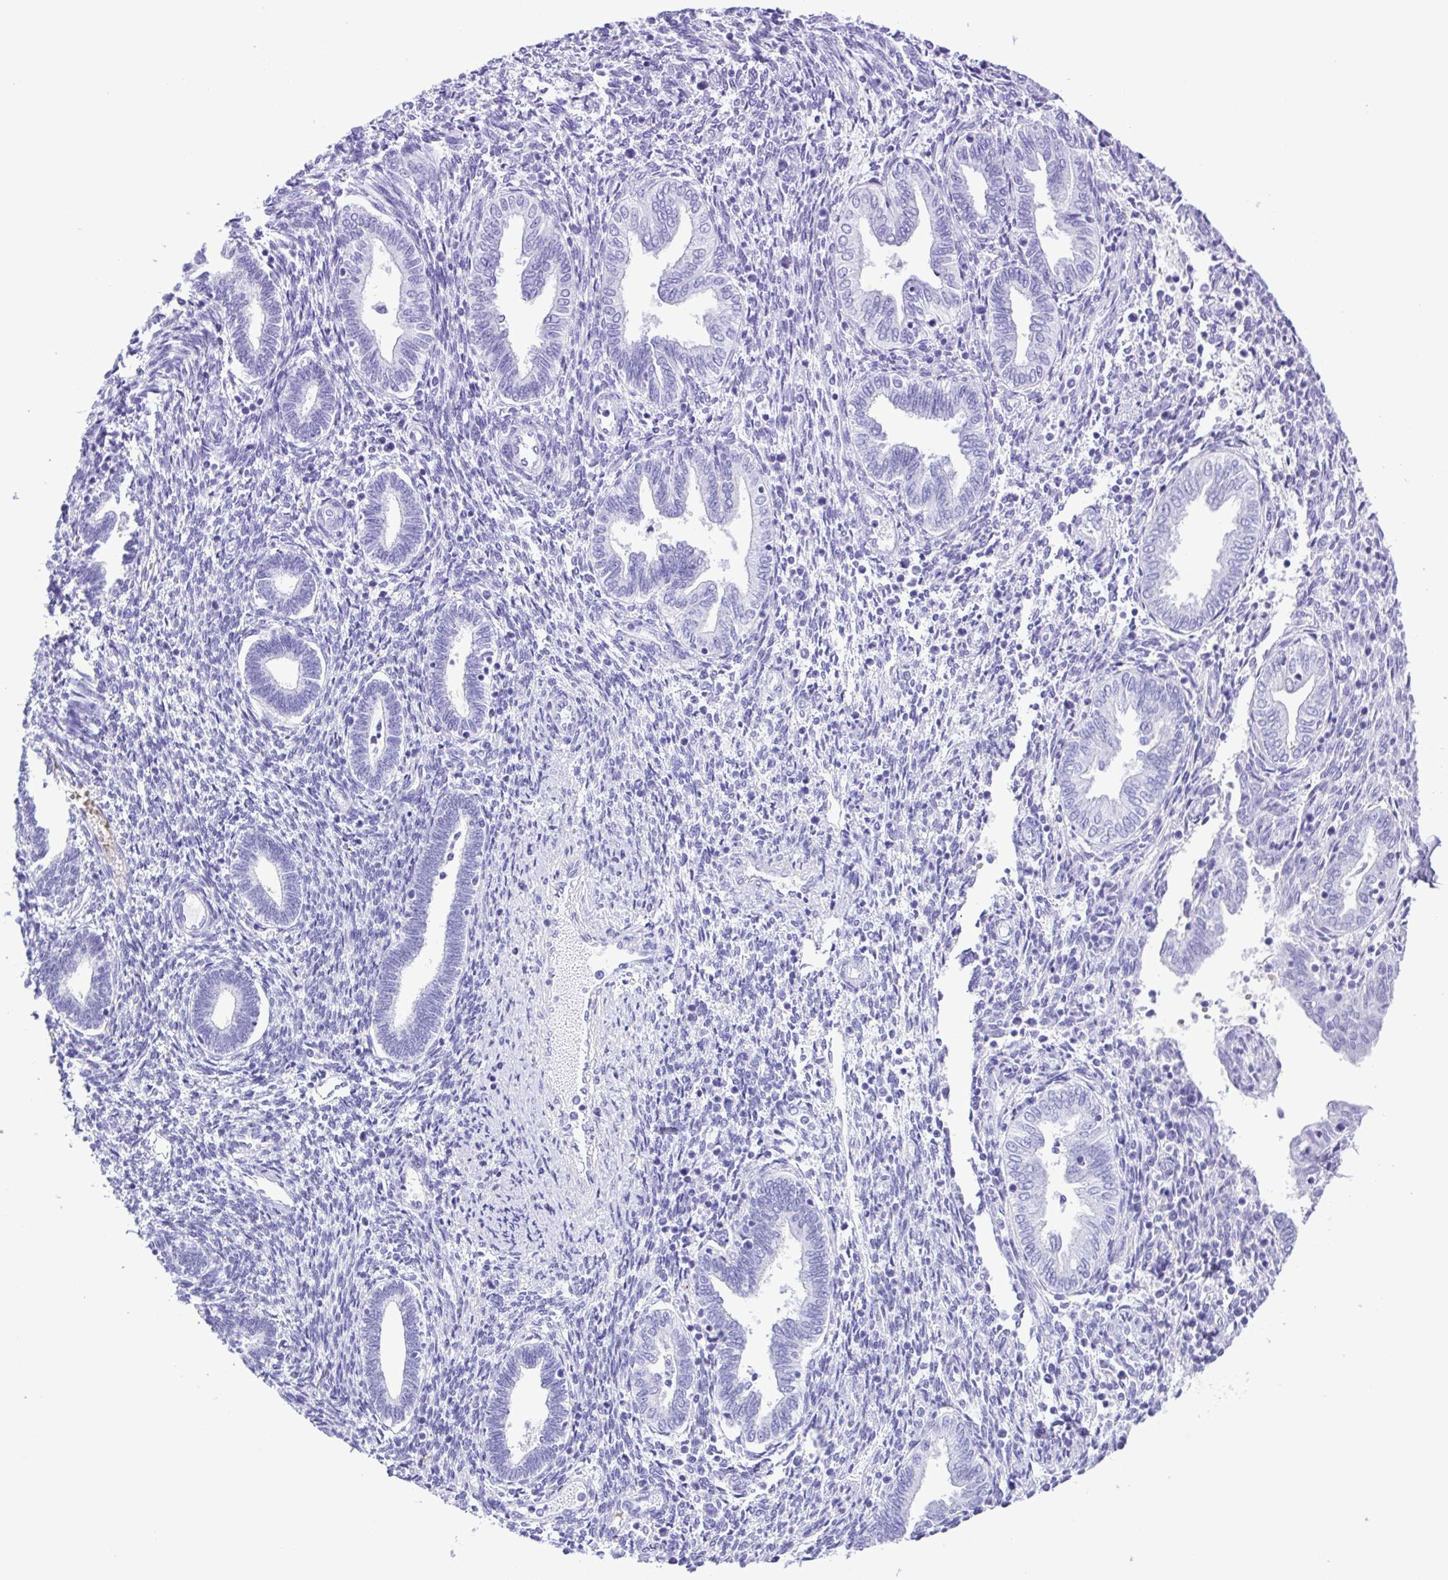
{"staining": {"intensity": "negative", "quantity": "none", "location": "none"}, "tissue": "endometrium", "cell_type": "Cells in endometrial stroma", "image_type": "normal", "snomed": [{"axis": "morphology", "description": "Normal tissue, NOS"}, {"axis": "topography", "description": "Endometrium"}], "caption": "This is an immunohistochemistry histopathology image of unremarkable endometrium. There is no positivity in cells in endometrial stroma.", "gene": "SYT1", "patient": {"sex": "female", "age": 42}}